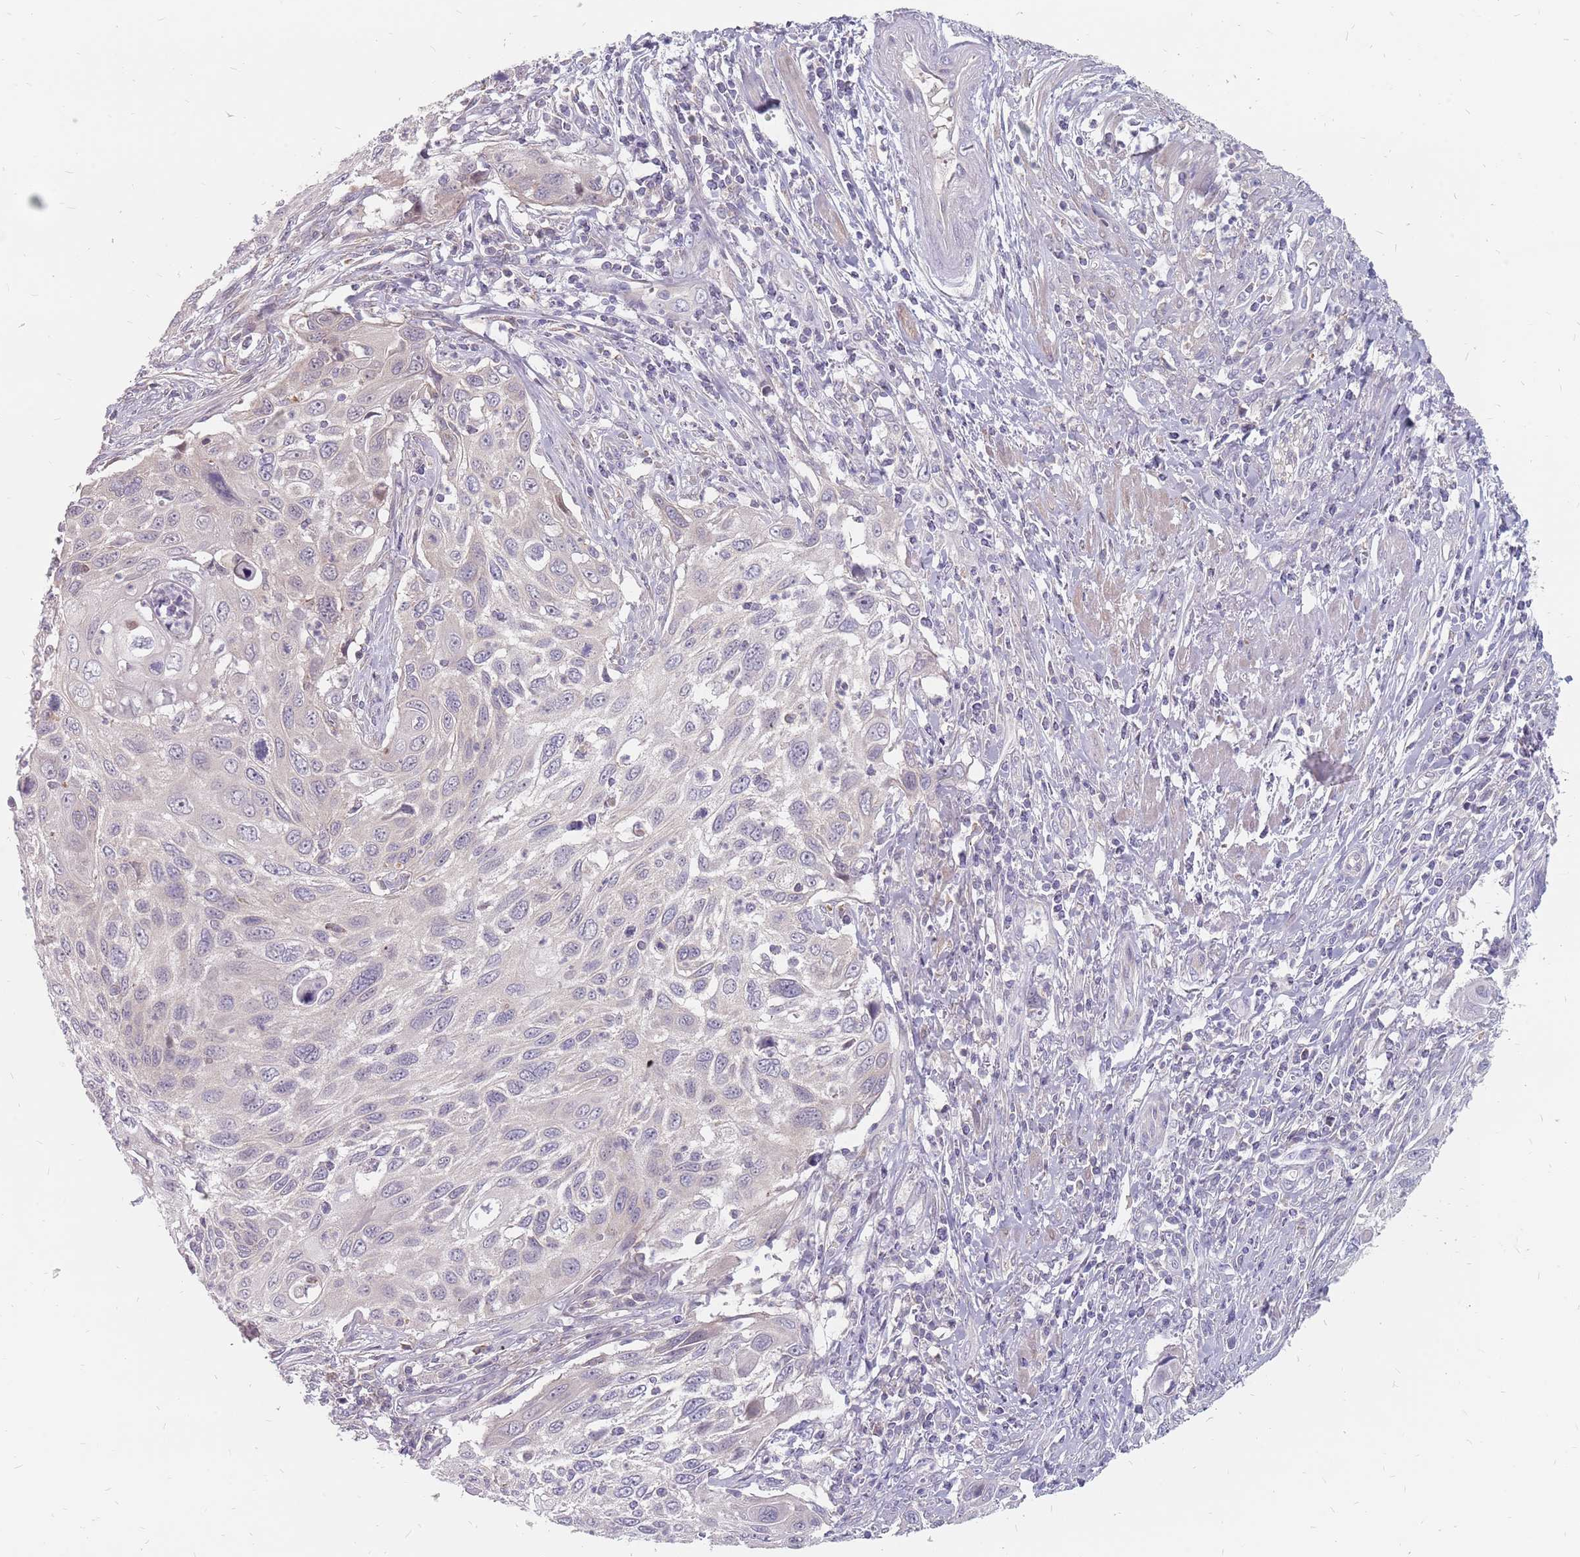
{"staining": {"intensity": "negative", "quantity": "none", "location": "none"}, "tissue": "cervical cancer", "cell_type": "Tumor cells", "image_type": "cancer", "snomed": [{"axis": "morphology", "description": "Squamous cell carcinoma, NOS"}, {"axis": "topography", "description": "Cervix"}], "caption": "An immunohistochemistry photomicrograph of cervical squamous cell carcinoma is shown. There is no staining in tumor cells of cervical squamous cell carcinoma.", "gene": "CMTR2", "patient": {"sex": "female", "age": 70}}